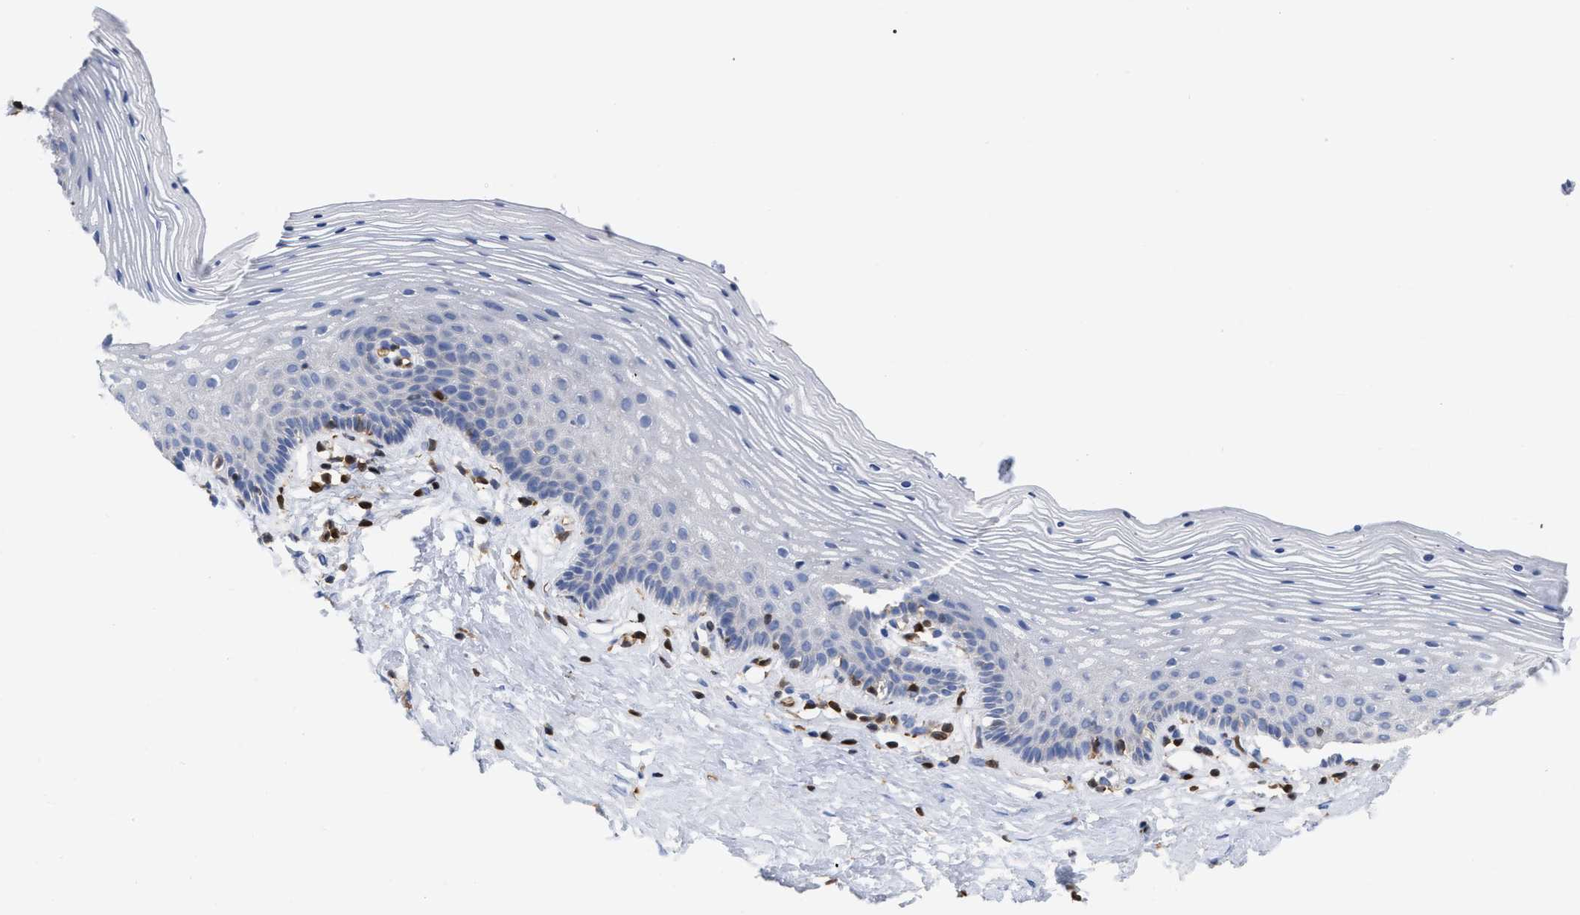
{"staining": {"intensity": "negative", "quantity": "none", "location": "none"}, "tissue": "vagina", "cell_type": "Squamous epithelial cells", "image_type": "normal", "snomed": [{"axis": "morphology", "description": "Normal tissue, NOS"}, {"axis": "topography", "description": "Vagina"}], "caption": "This is a image of immunohistochemistry staining of normal vagina, which shows no expression in squamous epithelial cells.", "gene": "GIMAP4", "patient": {"sex": "female", "age": 32}}